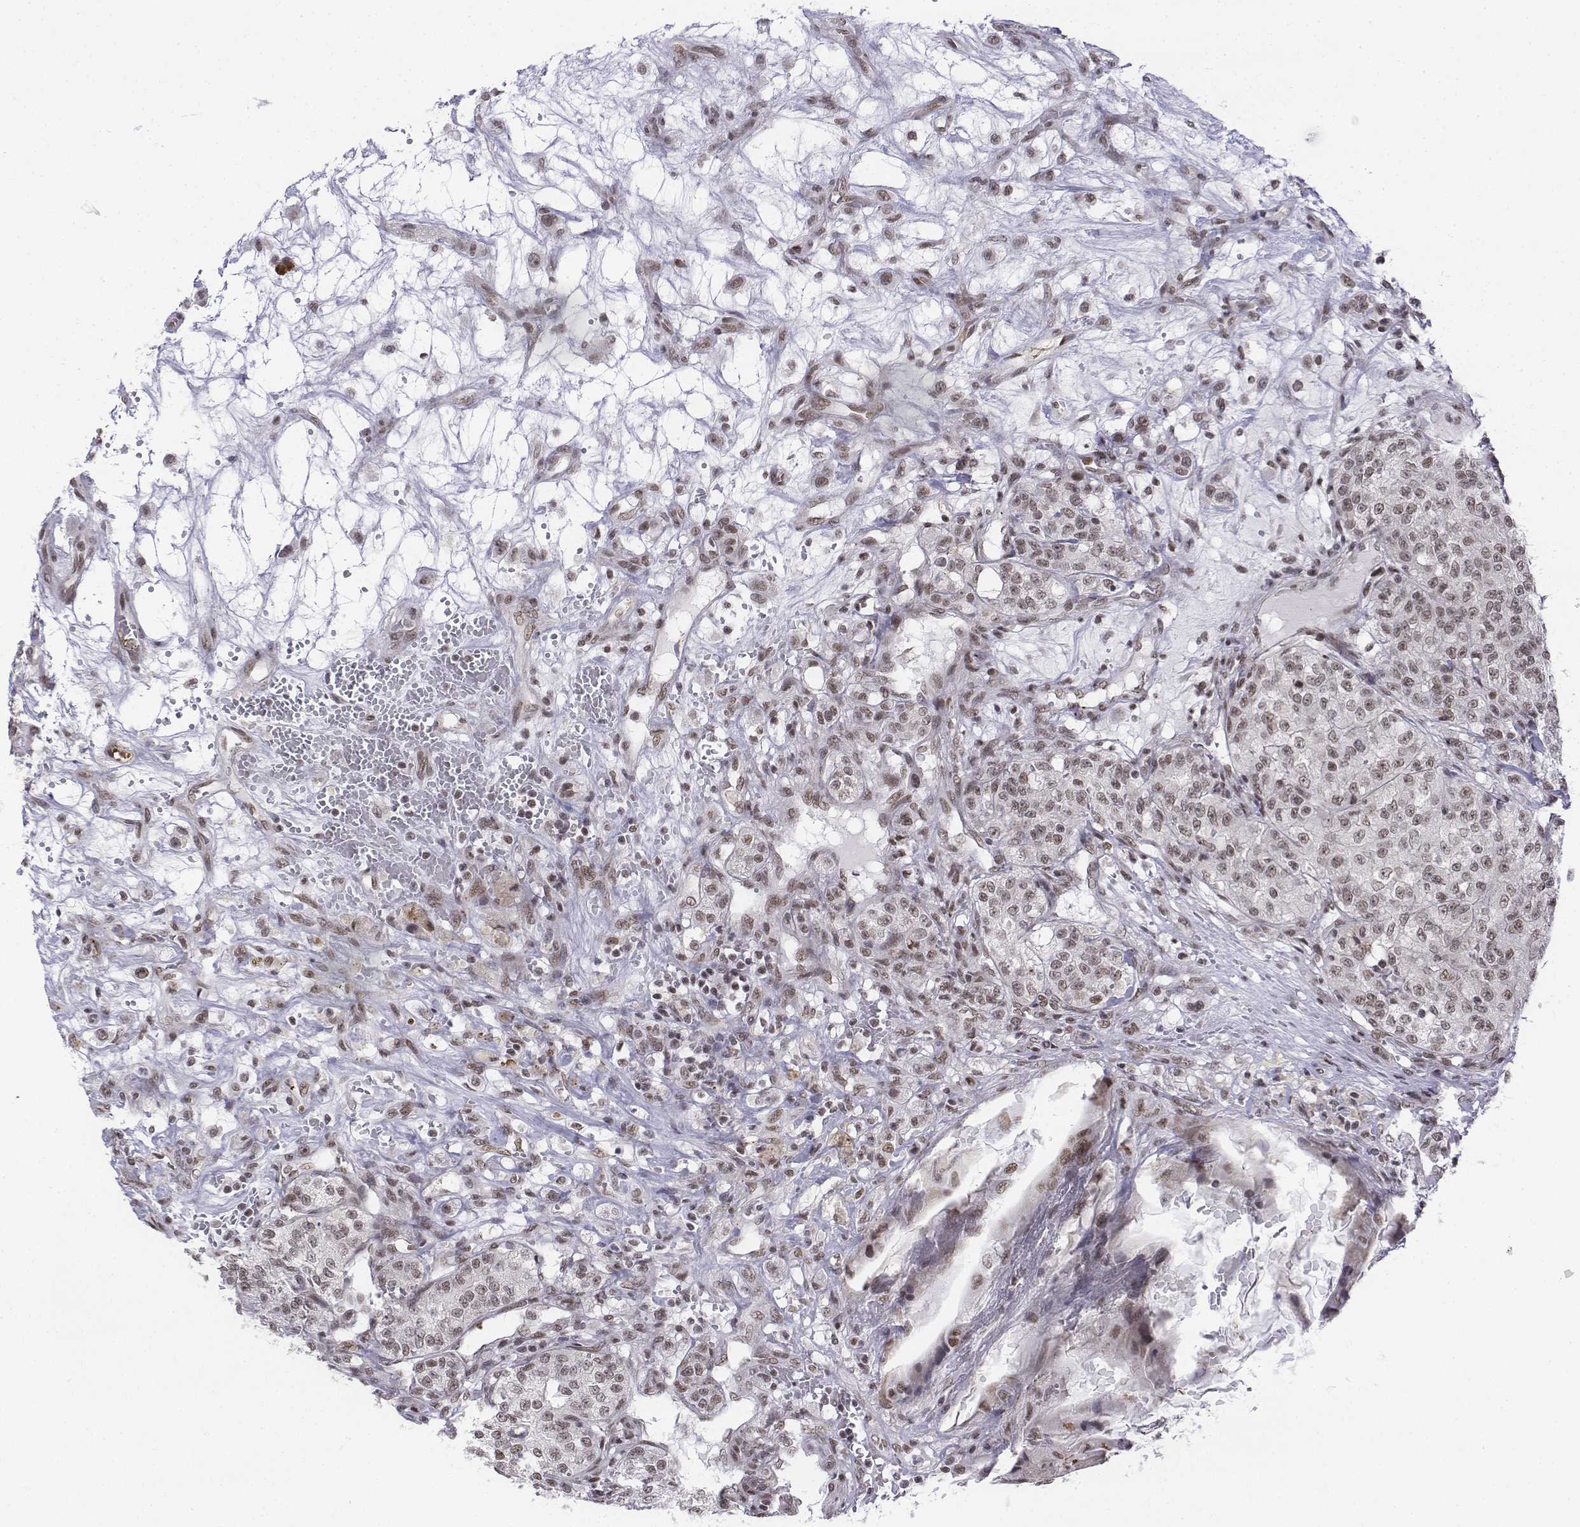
{"staining": {"intensity": "weak", "quantity": ">75%", "location": "nuclear"}, "tissue": "renal cancer", "cell_type": "Tumor cells", "image_type": "cancer", "snomed": [{"axis": "morphology", "description": "Adenocarcinoma, NOS"}, {"axis": "topography", "description": "Kidney"}], "caption": "Renal cancer tissue displays weak nuclear positivity in approximately >75% of tumor cells, visualized by immunohistochemistry.", "gene": "SETD1A", "patient": {"sex": "female", "age": 63}}